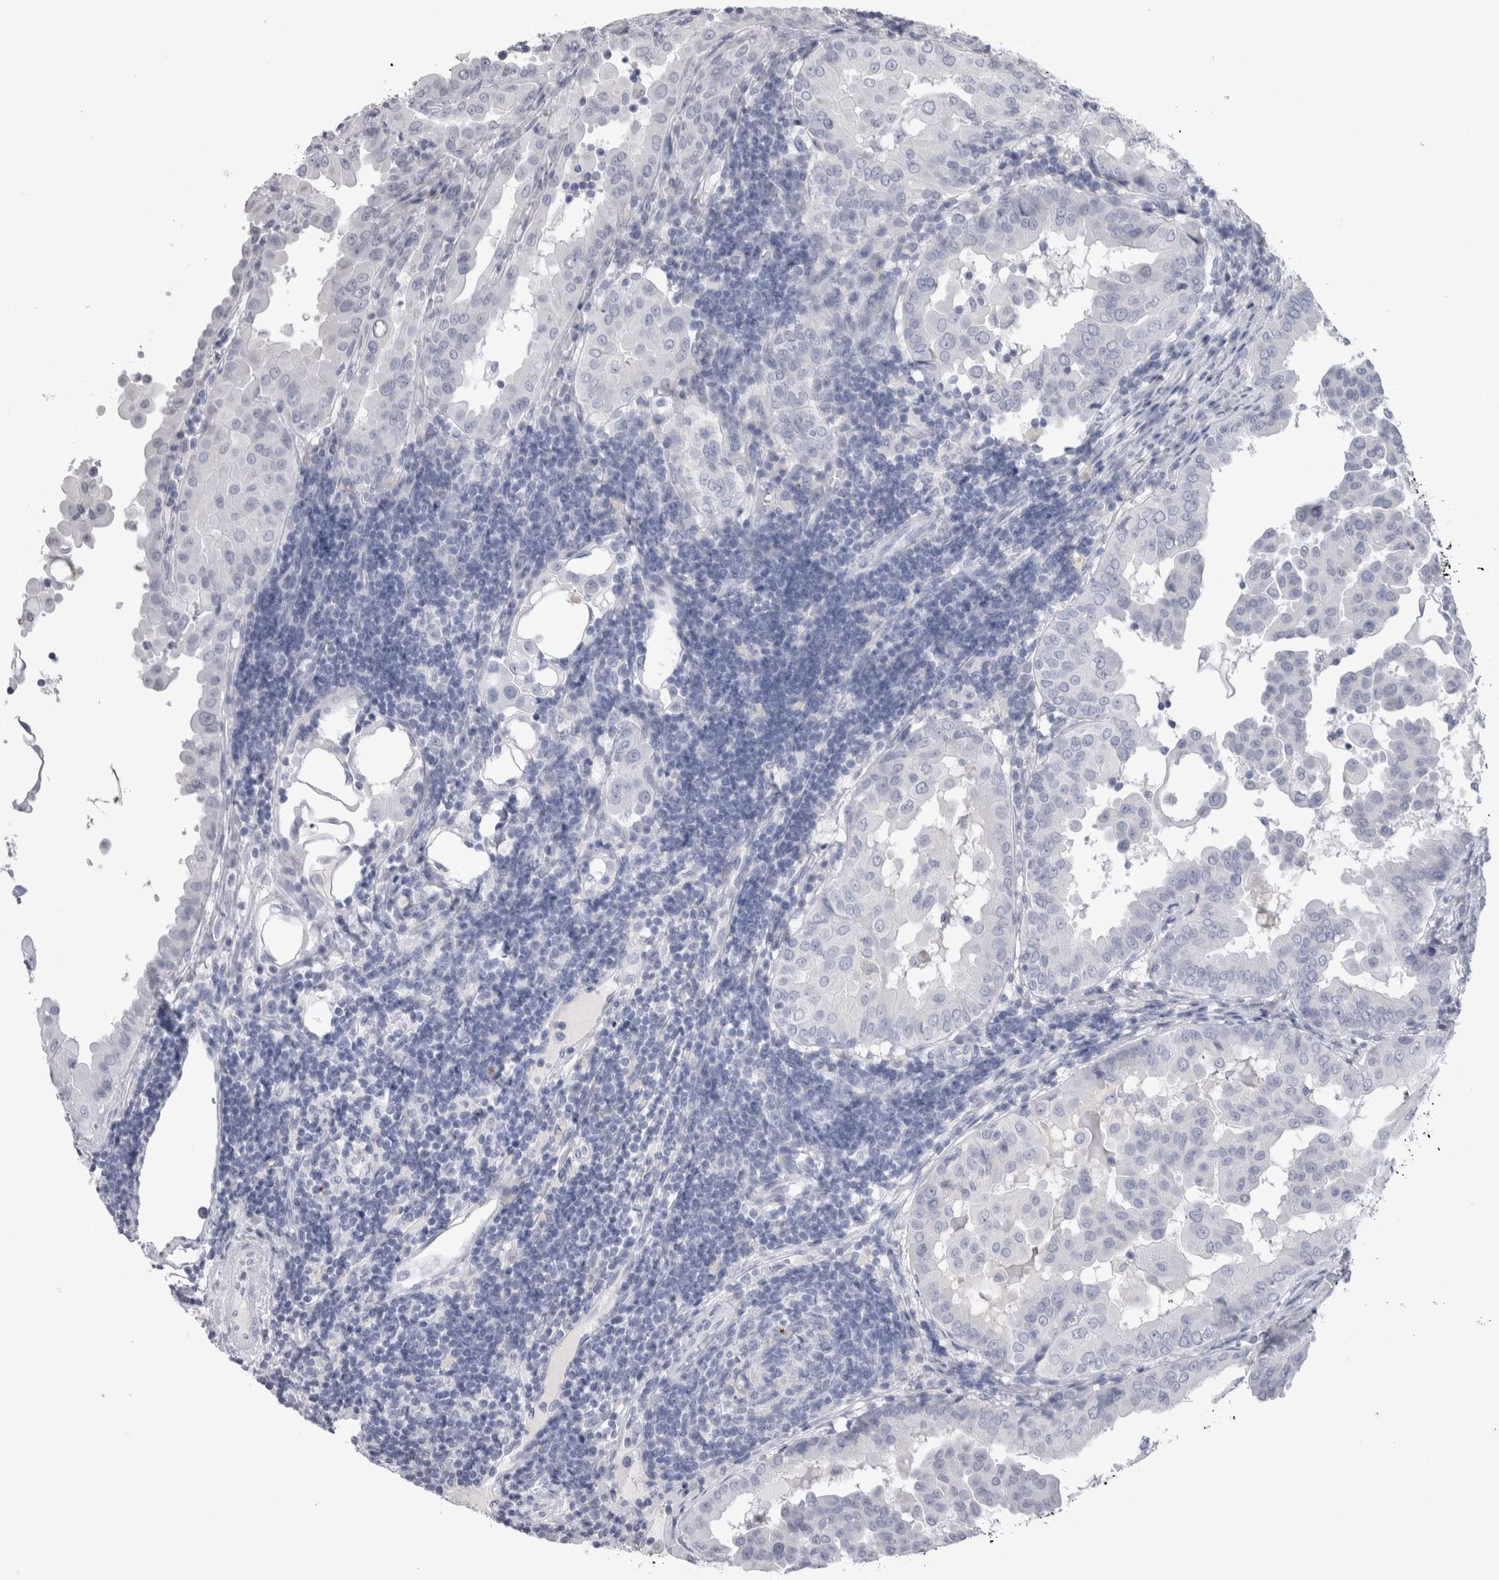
{"staining": {"intensity": "negative", "quantity": "none", "location": "none"}, "tissue": "thyroid cancer", "cell_type": "Tumor cells", "image_type": "cancer", "snomed": [{"axis": "morphology", "description": "Papillary adenocarcinoma, NOS"}, {"axis": "topography", "description": "Thyroid gland"}], "caption": "Histopathology image shows no protein expression in tumor cells of papillary adenocarcinoma (thyroid) tissue.", "gene": "ADAM2", "patient": {"sex": "male", "age": 33}}